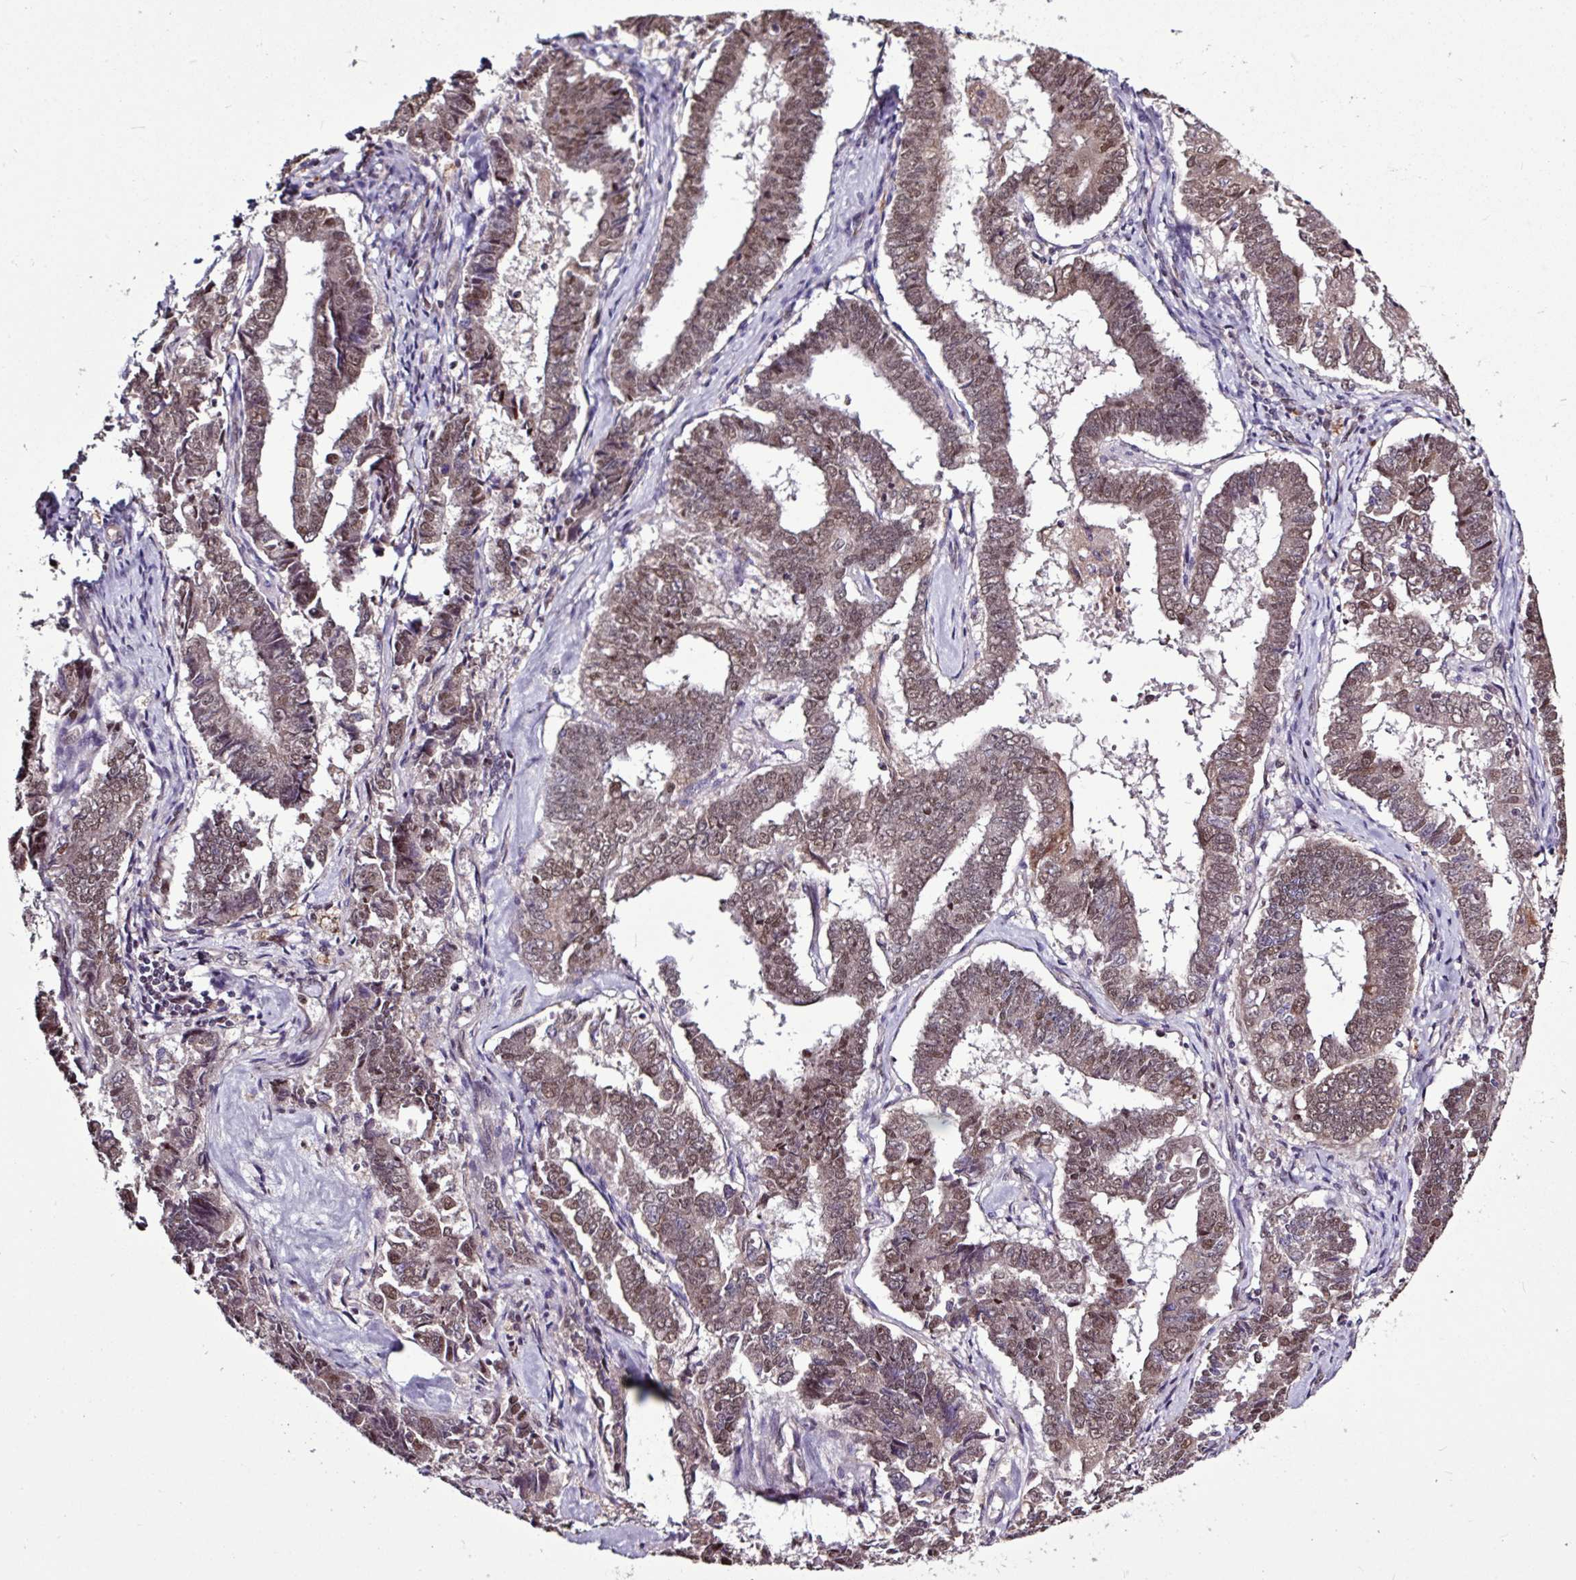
{"staining": {"intensity": "moderate", "quantity": "25%-75%", "location": "nuclear"}, "tissue": "endometrial cancer", "cell_type": "Tumor cells", "image_type": "cancer", "snomed": [{"axis": "morphology", "description": "Adenocarcinoma, NOS"}, {"axis": "topography", "description": "Endometrium"}], "caption": "Endometrial cancer stained with DAB immunohistochemistry (IHC) shows medium levels of moderate nuclear staining in about 25%-75% of tumor cells.", "gene": "SKIC2", "patient": {"sex": "female", "age": 72}}